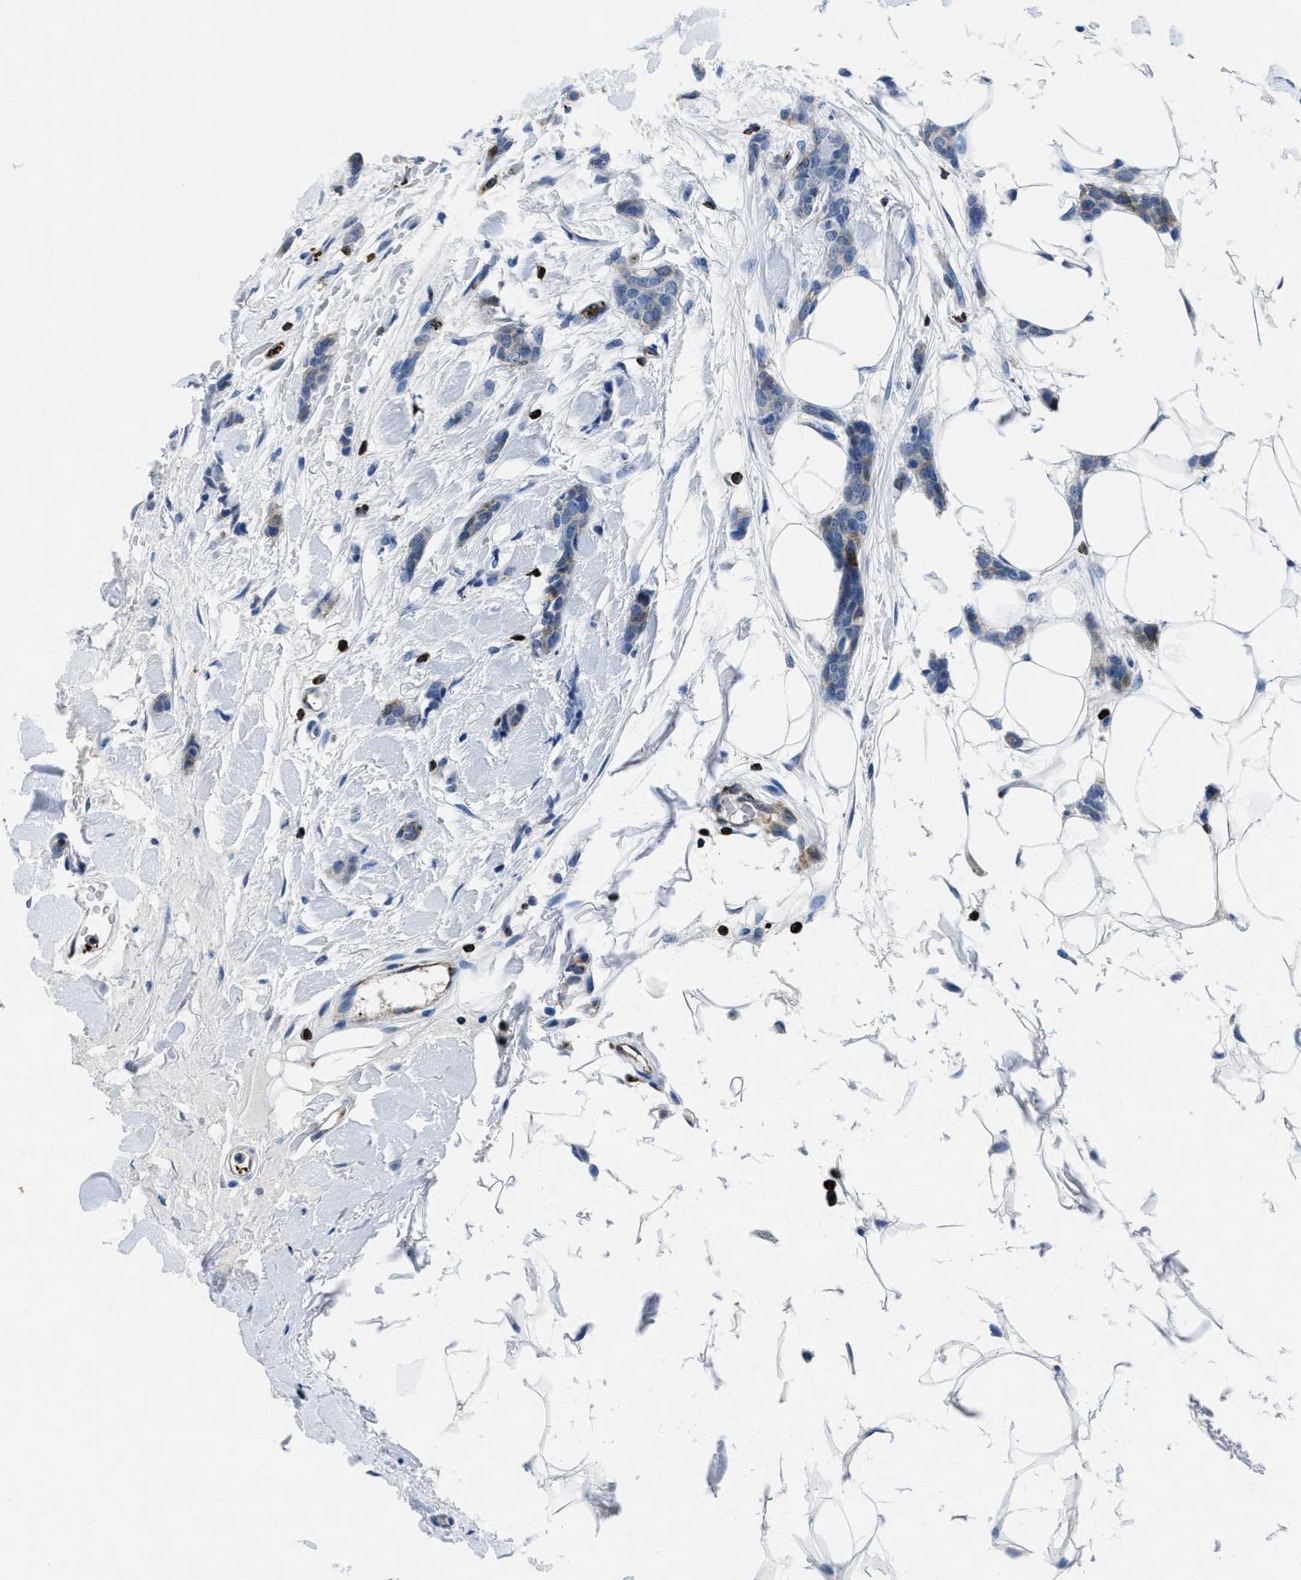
{"staining": {"intensity": "weak", "quantity": "<25%", "location": "cytoplasmic/membranous"}, "tissue": "breast cancer", "cell_type": "Tumor cells", "image_type": "cancer", "snomed": [{"axis": "morphology", "description": "Lobular carcinoma"}, {"axis": "topography", "description": "Skin"}, {"axis": "topography", "description": "Breast"}], "caption": "The immunohistochemistry (IHC) histopathology image has no significant expression in tumor cells of breast cancer tissue.", "gene": "ITGA3", "patient": {"sex": "female", "age": 46}}